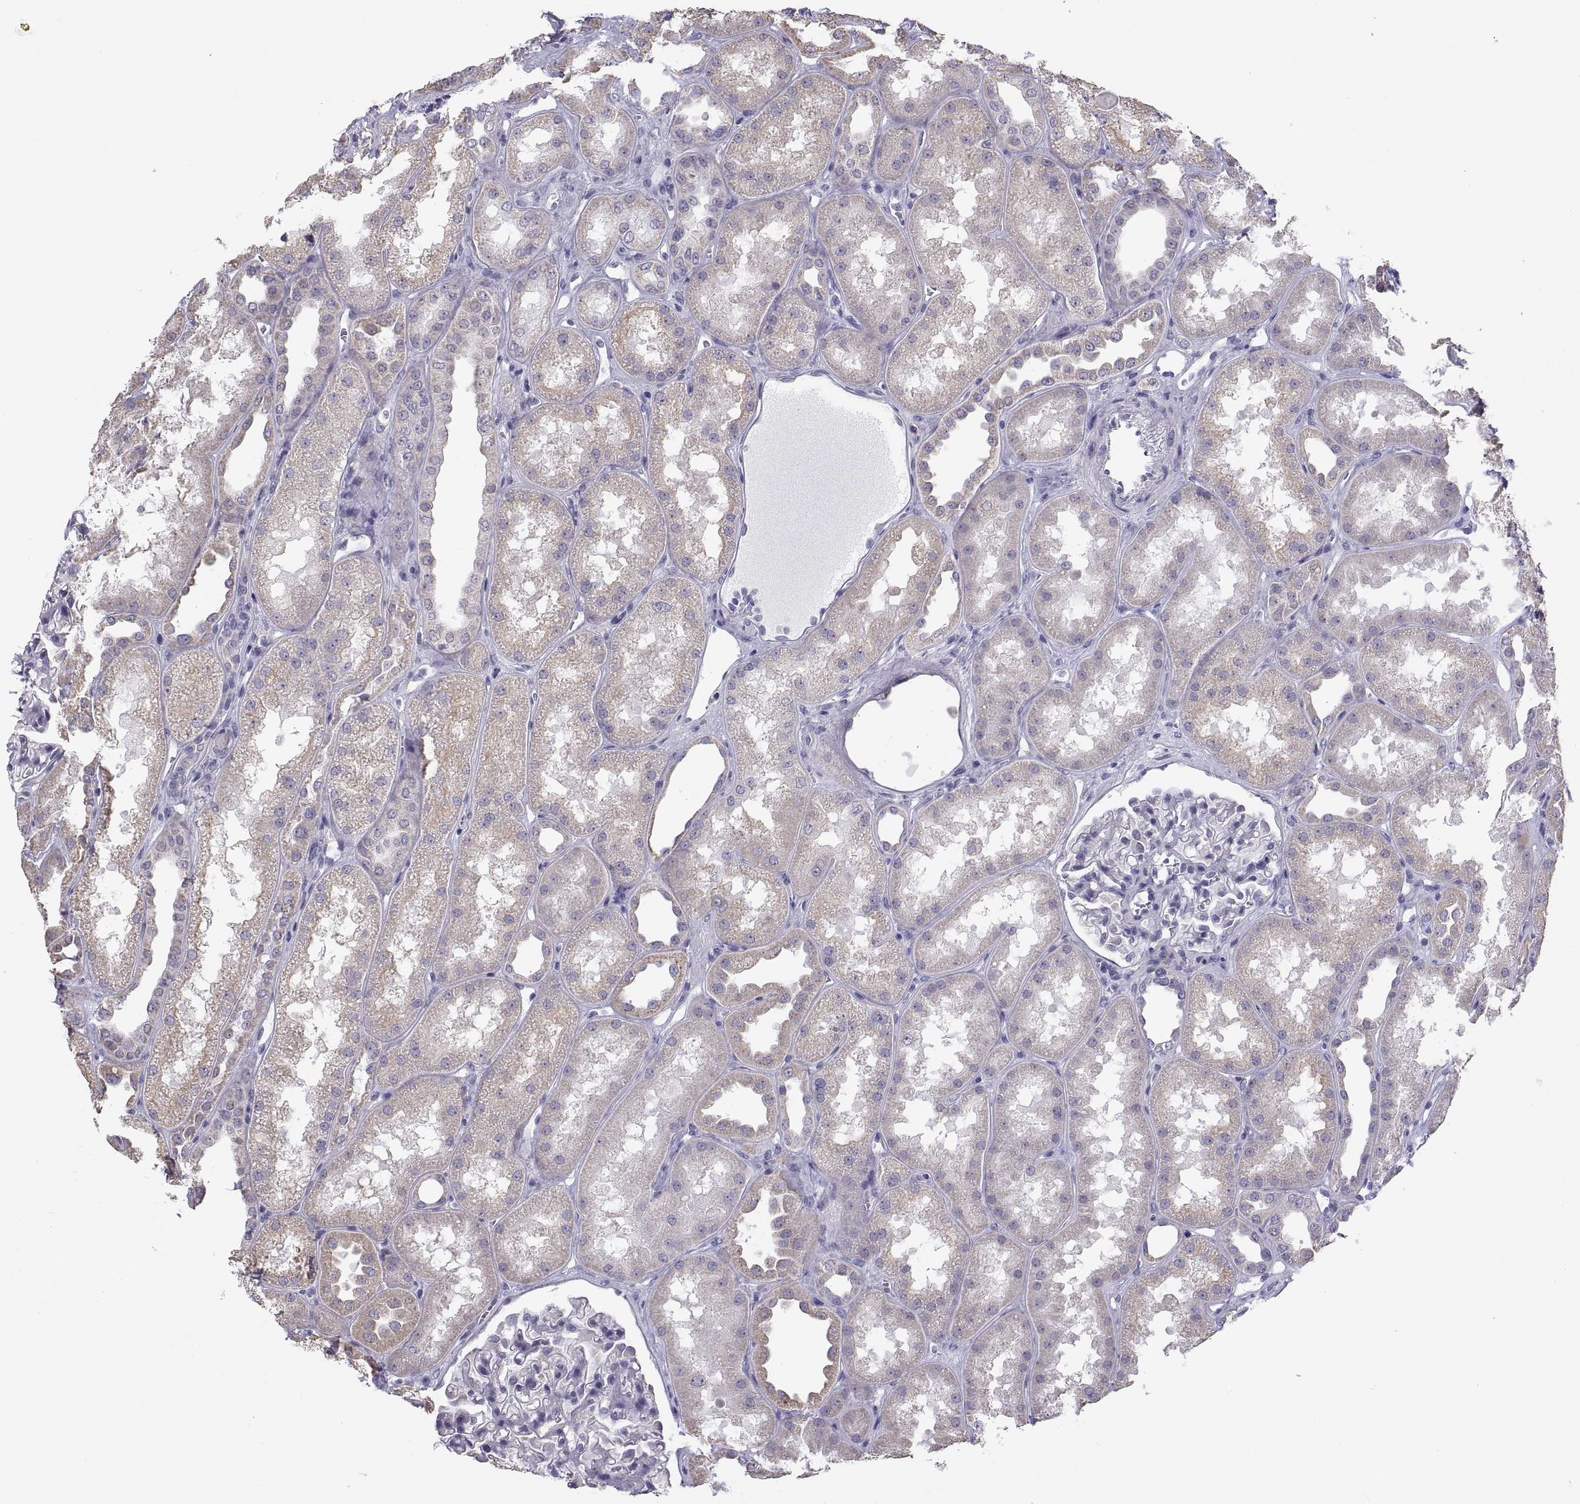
{"staining": {"intensity": "negative", "quantity": "none", "location": "none"}, "tissue": "kidney", "cell_type": "Cells in glomeruli", "image_type": "normal", "snomed": [{"axis": "morphology", "description": "Normal tissue, NOS"}, {"axis": "topography", "description": "Kidney"}], "caption": "Normal kidney was stained to show a protein in brown. There is no significant staining in cells in glomeruli. (Brightfield microscopy of DAB immunohistochemistry (IHC) at high magnification).", "gene": "TNNC1", "patient": {"sex": "male", "age": 61}}